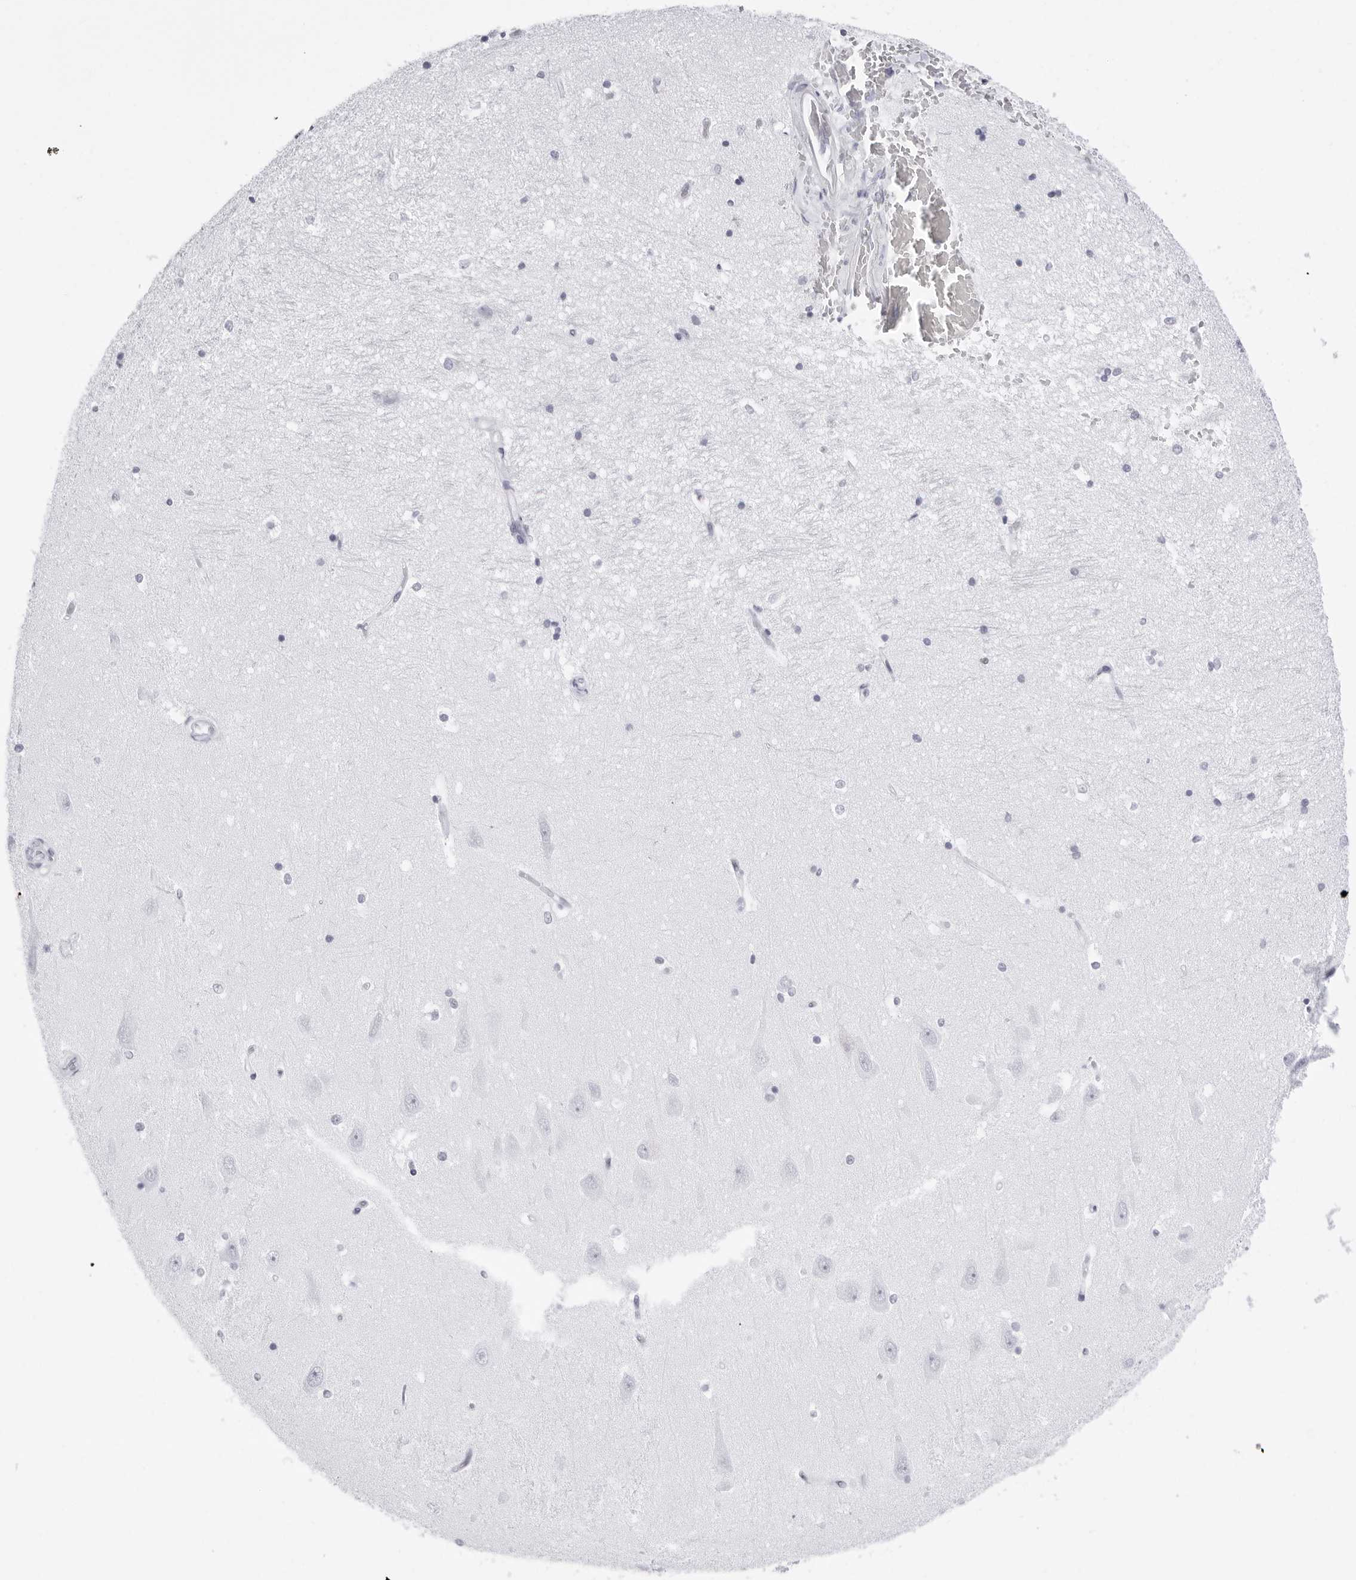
{"staining": {"intensity": "negative", "quantity": "none", "location": "none"}, "tissue": "hippocampus", "cell_type": "Glial cells", "image_type": "normal", "snomed": [{"axis": "morphology", "description": "Normal tissue, NOS"}, {"axis": "topography", "description": "Hippocampus"}], "caption": "There is no significant positivity in glial cells of hippocampus. Nuclei are stained in blue.", "gene": "NASP", "patient": {"sex": "male", "age": 45}}